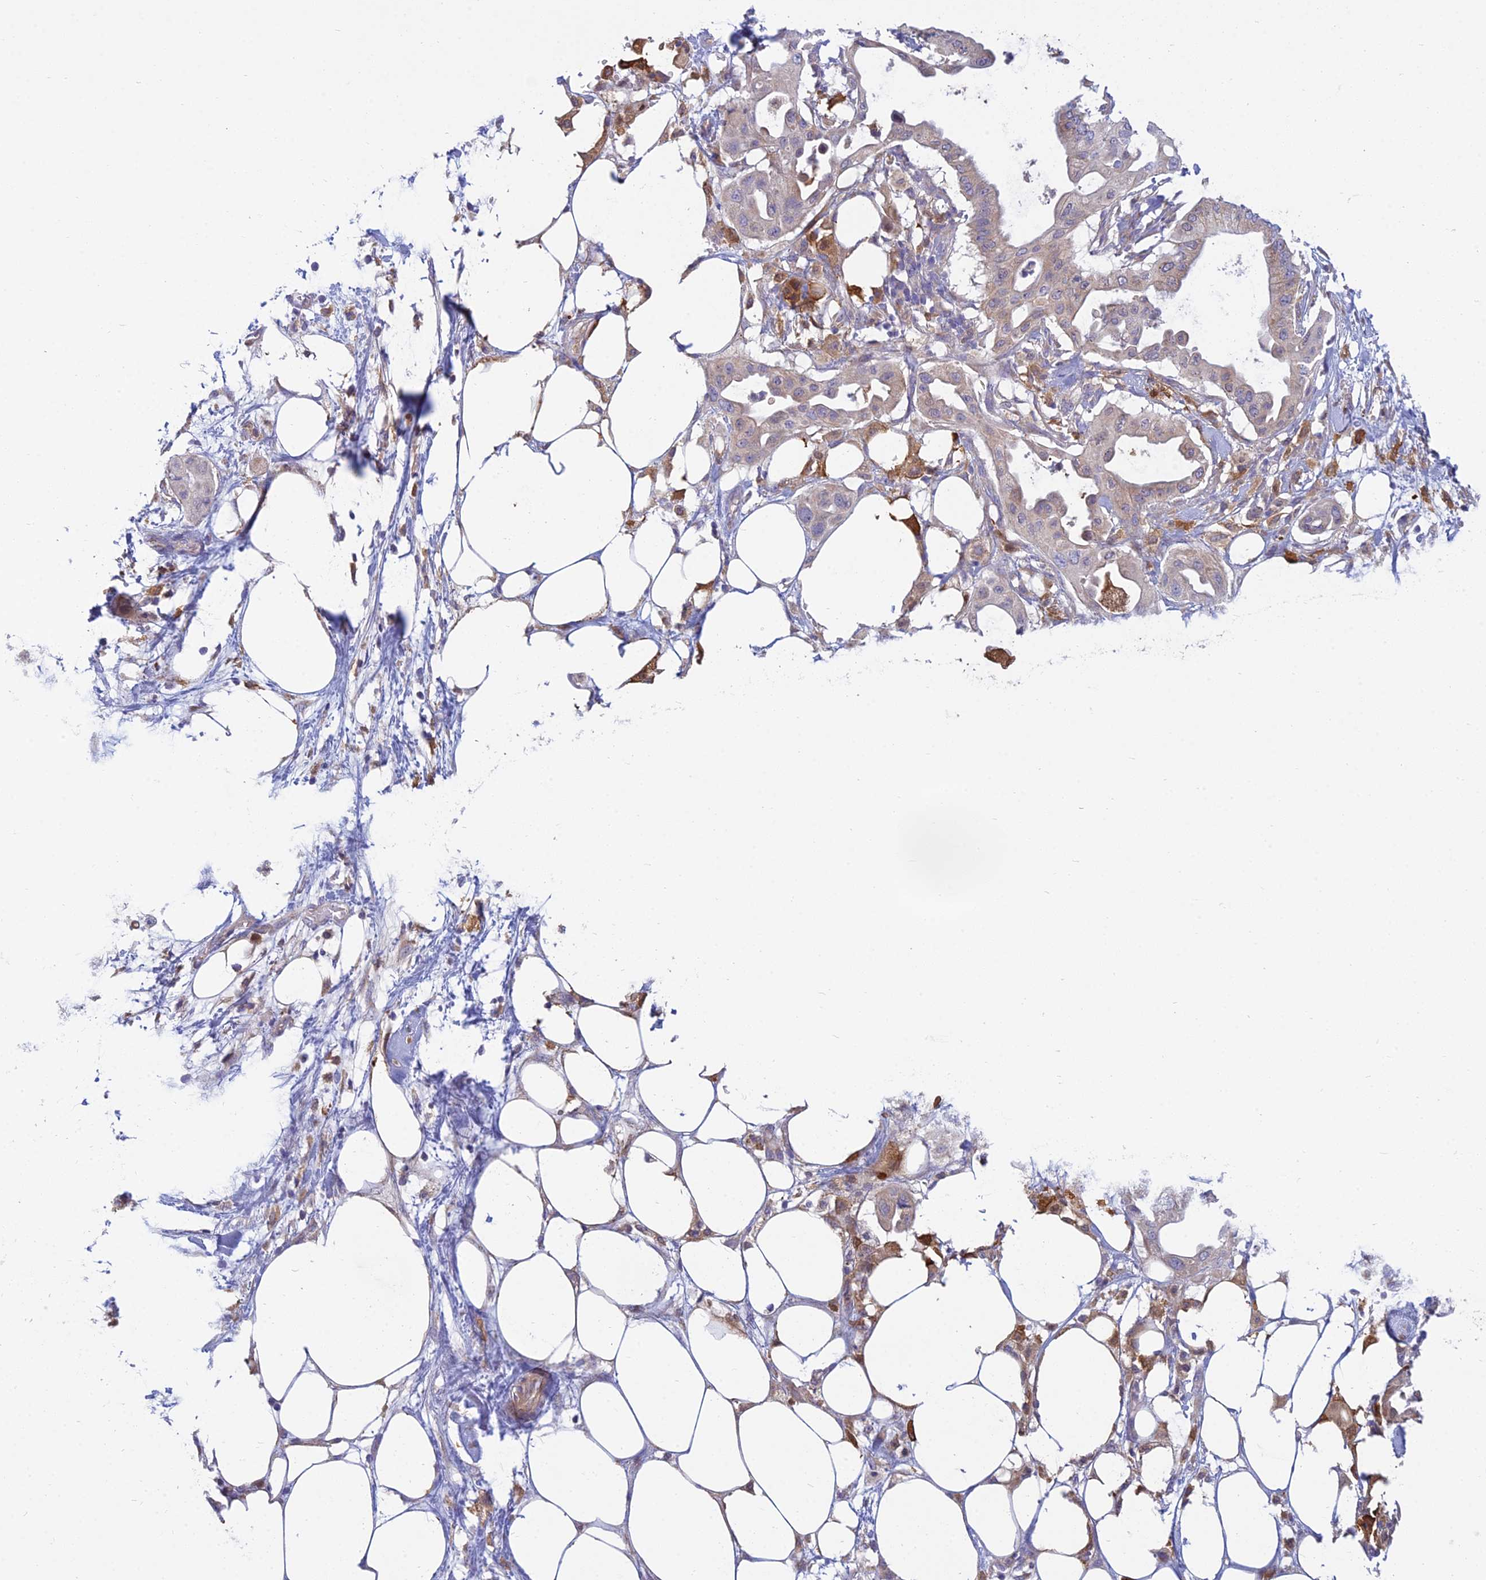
{"staining": {"intensity": "negative", "quantity": "none", "location": "none"}, "tissue": "pancreatic cancer", "cell_type": "Tumor cells", "image_type": "cancer", "snomed": [{"axis": "morphology", "description": "Adenocarcinoma, NOS"}, {"axis": "topography", "description": "Pancreas"}], "caption": "Photomicrograph shows no significant protein staining in tumor cells of pancreatic adenocarcinoma.", "gene": "DUS2", "patient": {"sex": "male", "age": 68}}